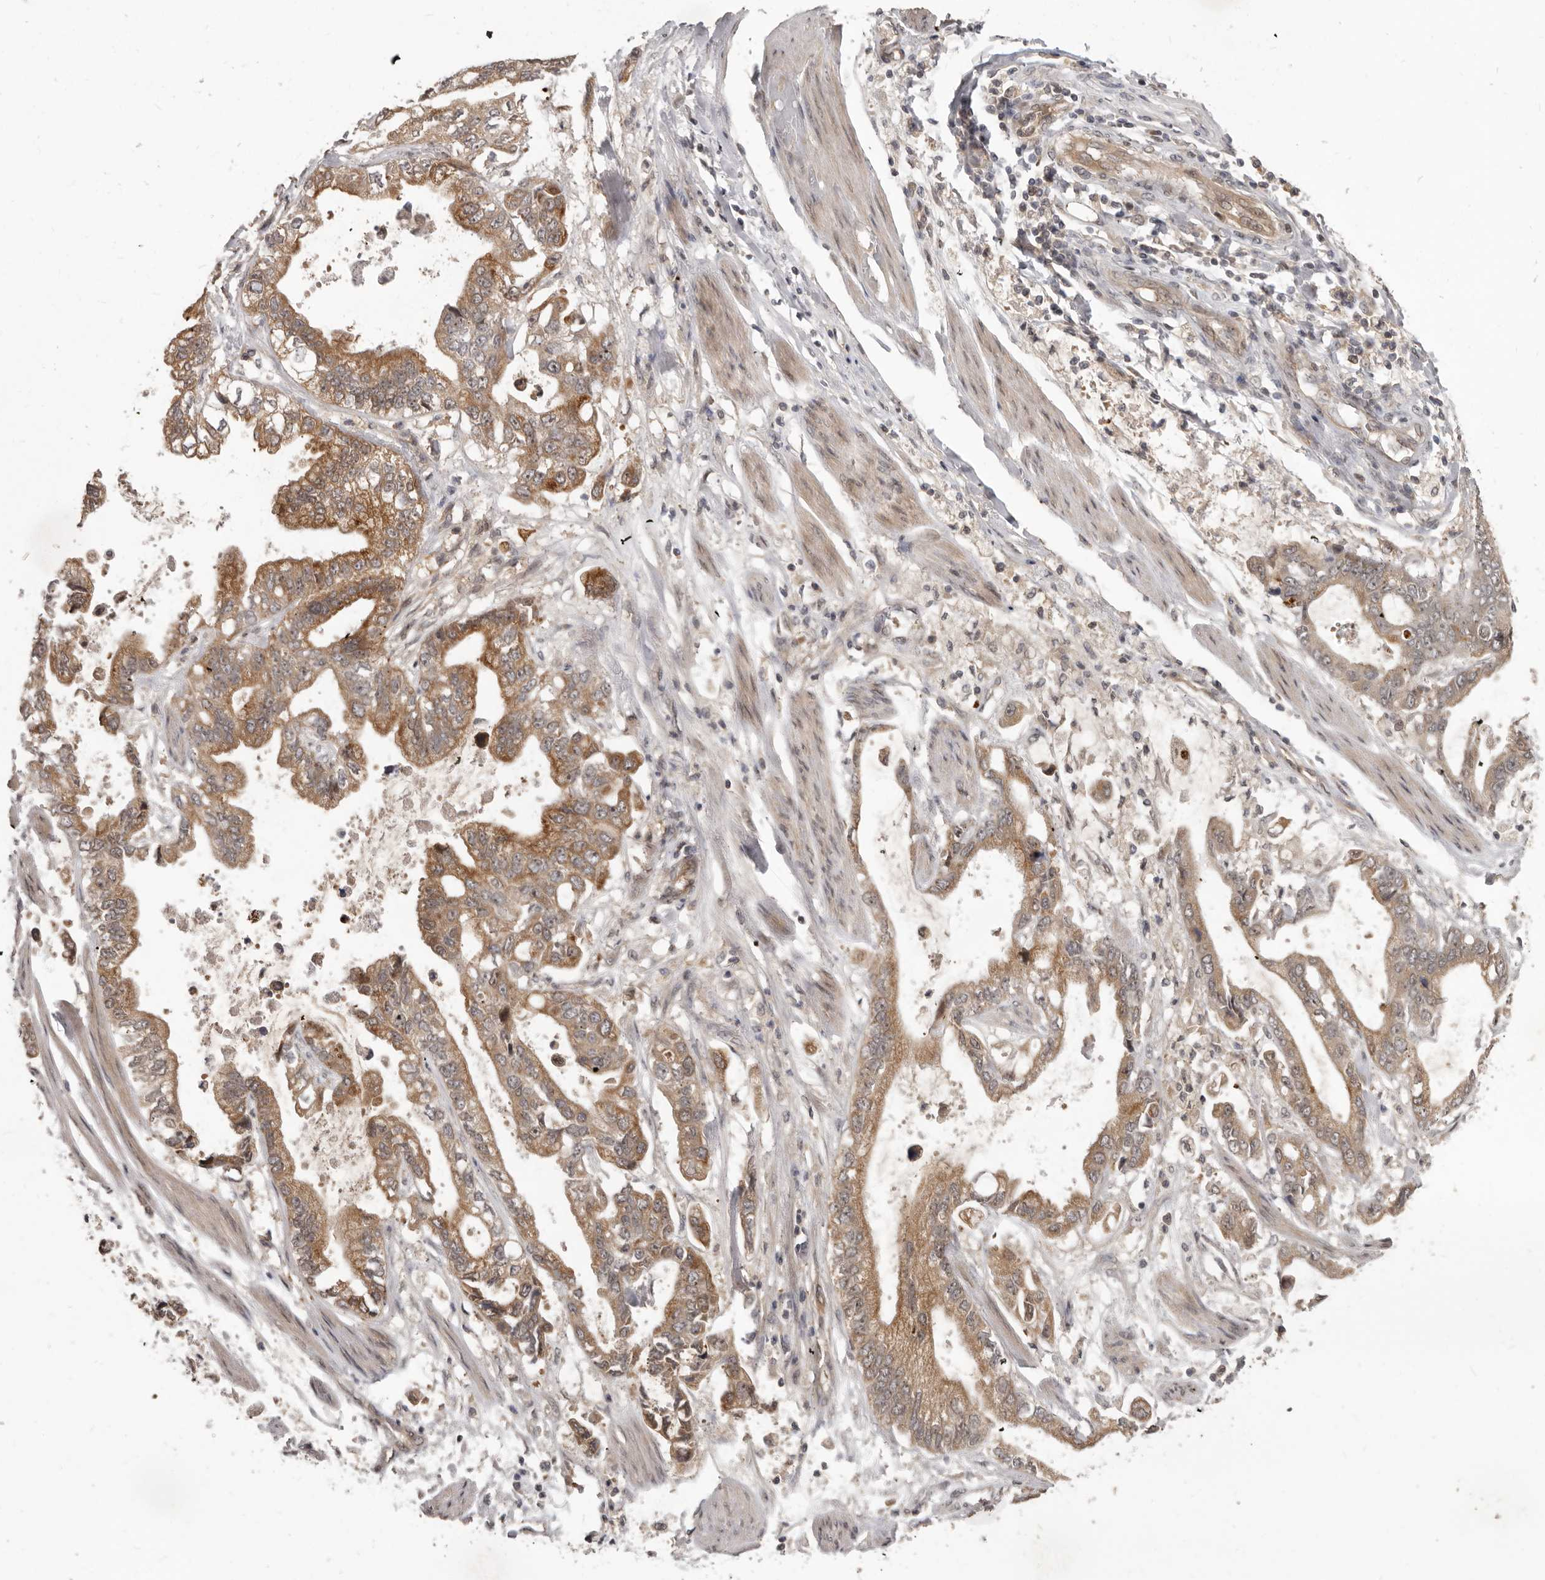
{"staining": {"intensity": "moderate", "quantity": ">75%", "location": "cytoplasmic/membranous"}, "tissue": "stomach cancer", "cell_type": "Tumor cells", "image_type": "cancer", "snomed": [{"axis": "morphology", "description": "Normal tissue, NOS"}, {"axis": "morphology", "description": "Adenocarcinoma, NOS"}, {"axis": "topography", "description": "Stomach"}], "caption": "The immunohistochemical stain highlights moderate cytoplasmic/membranous expression in tumor cells of stomach cancer tissue.", "gene": "BAD", "patient": {"sex": "male", "age": 62}}